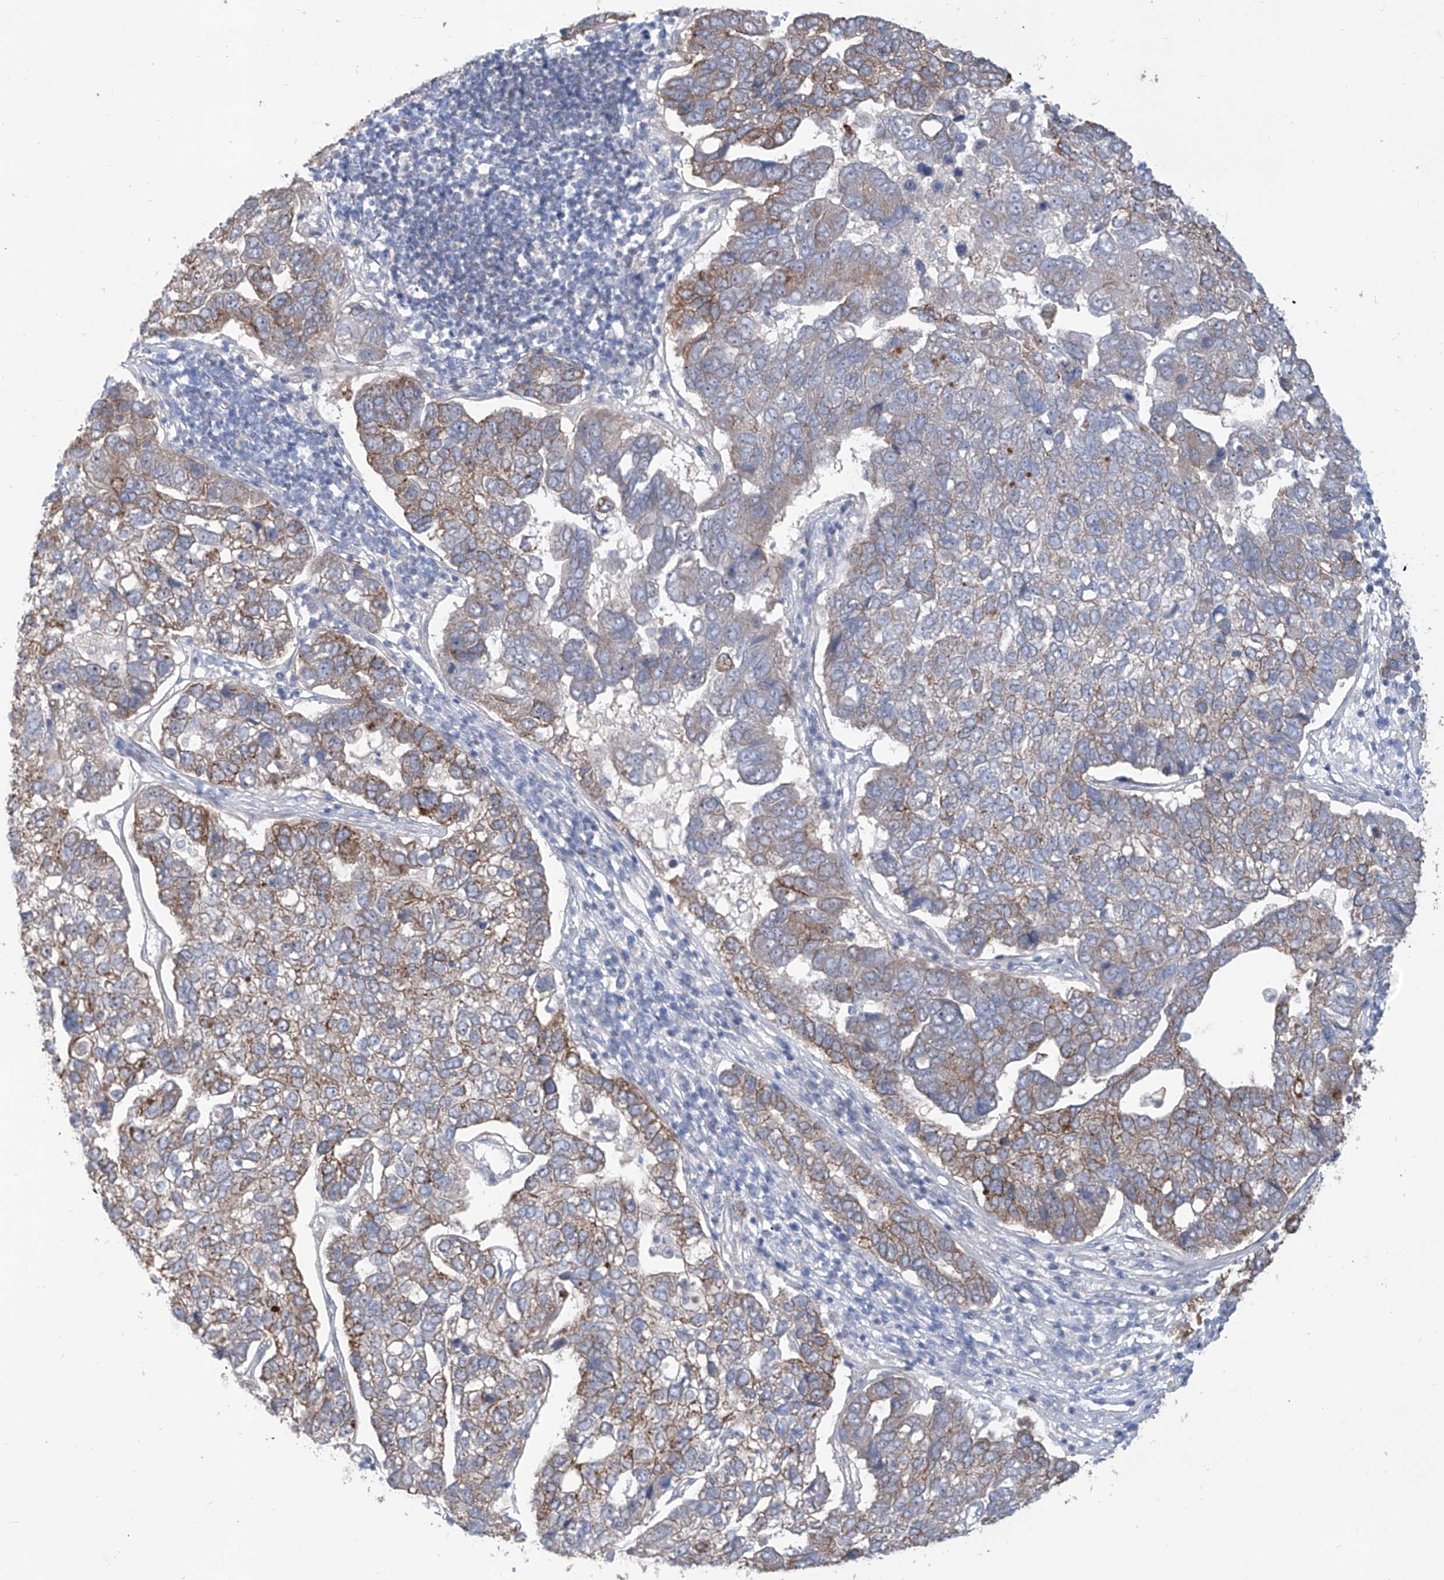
{"staining": {"intensity": "moderate", "quantity": "25%-75%", "location": "cytoplasmic/membranous"}, "tissue": "pancreatic cancer", "cell_type": "Tumor cells", "image_type": "cancer", "snomed": [{"axis": "morphology", "description": "Adenocarcinoma, NOS"}, {"axis": "topography", "description": "Pancreas"}], "caption": "IHC (DAB (3,3'-diaminobenzidine)) staining of pancreatic cancer displays moderate cytoplasmic/membranous protein staining in about 25%-75% of tumor cells.", "gene": "LRRC1", "patient": {"sex": "female", "age": 61}}